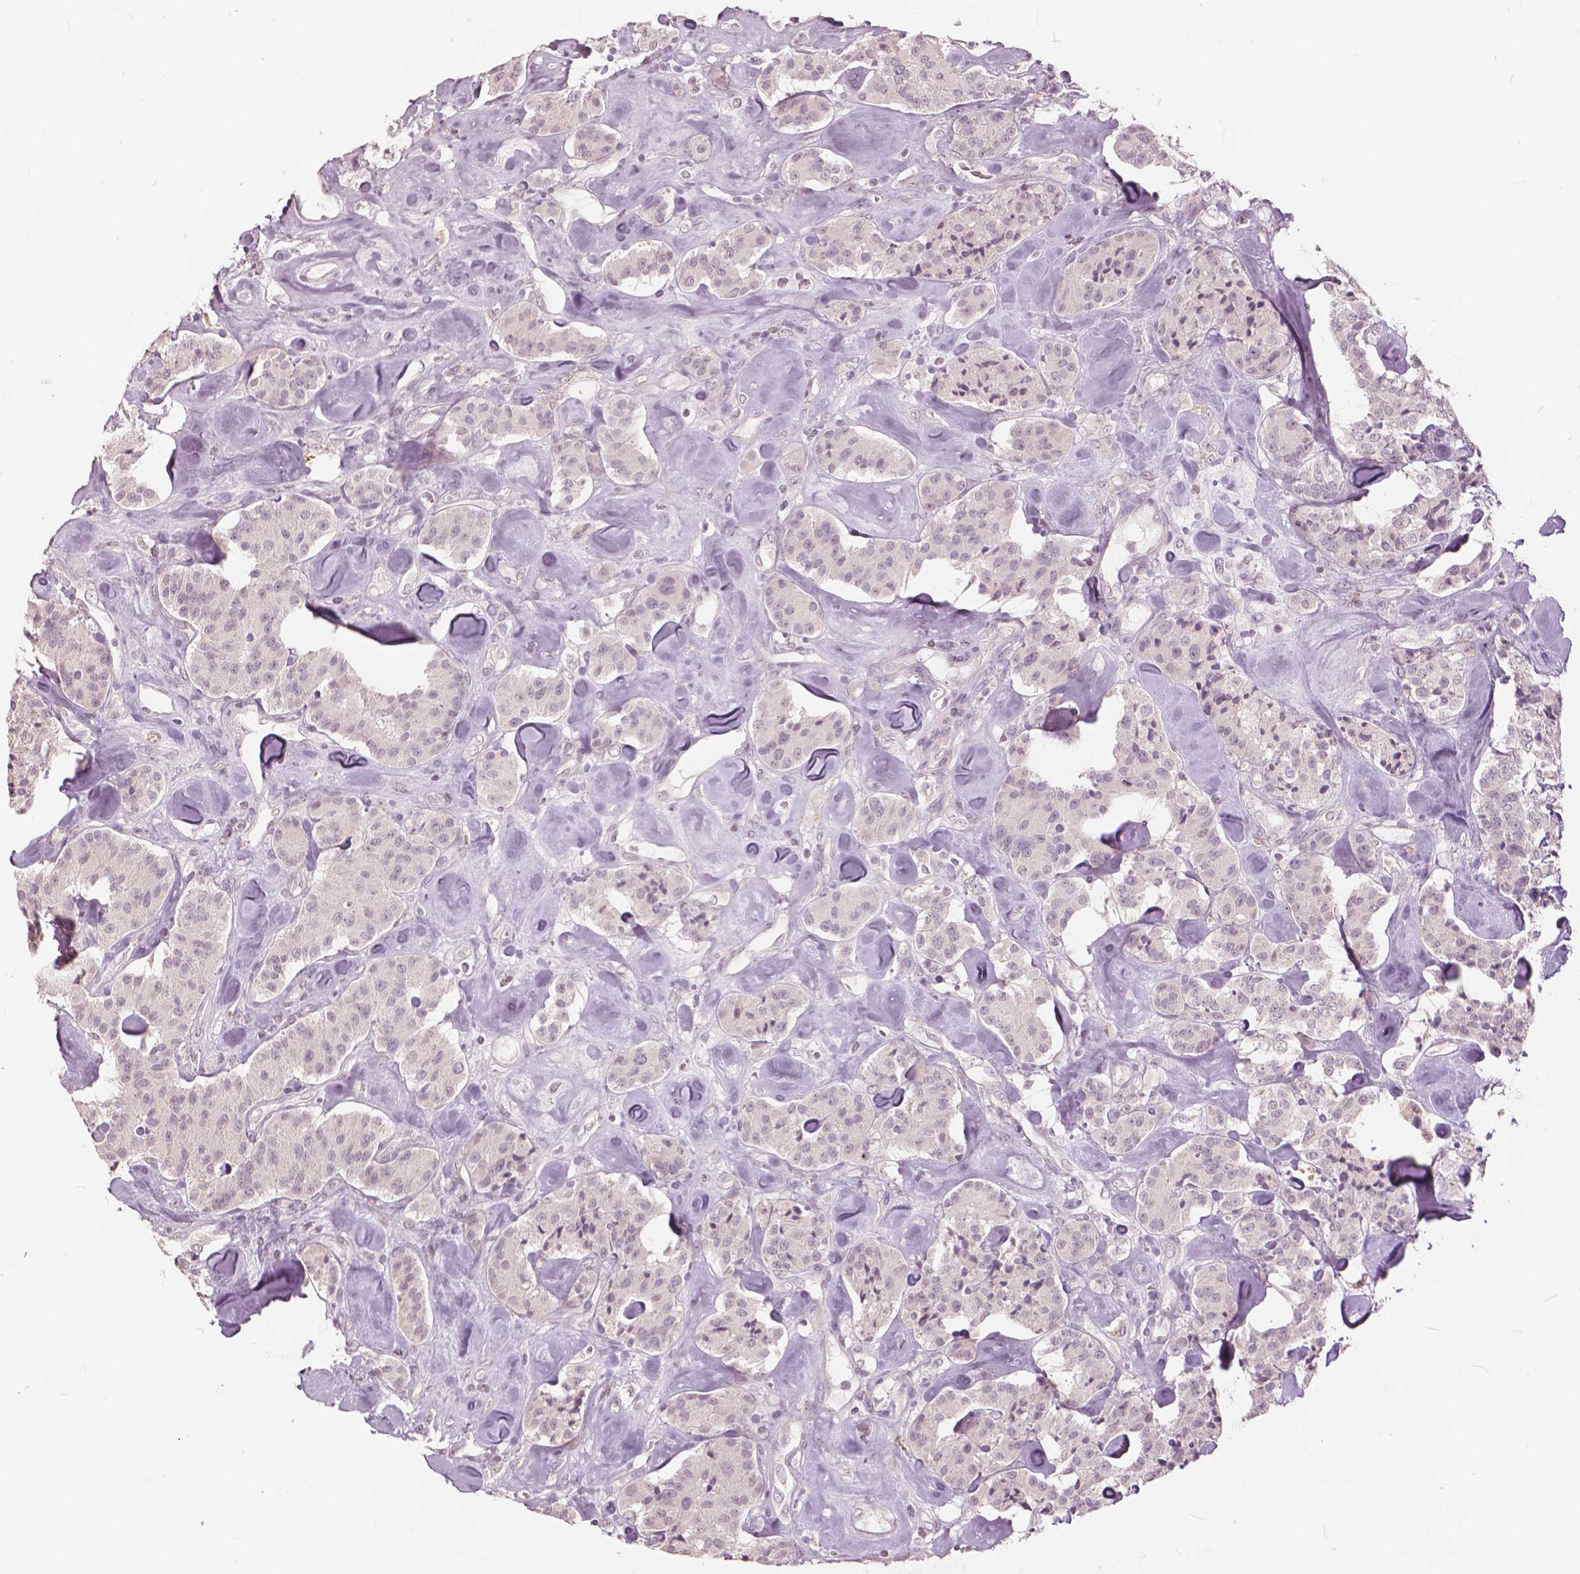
{"staining": {"intensity": "negative", "quantity": "none", "location": "none"}, "tissue": "carcinoid", "cell_type": "Tumor cells", "image_type": "cancer", "snomed": [{"axis": "morphology", "description": "Carcinoid, malignant, NOS"}, {"axis": "topography", "description": "Pancreas"}], "caption": "Tumor cells are negative for brown protein staining in carcinoid. (IHC, brightfield microscopy, high magnification).", "gene": "NANOG", "patient": {"sex": "male", "age": 41}}